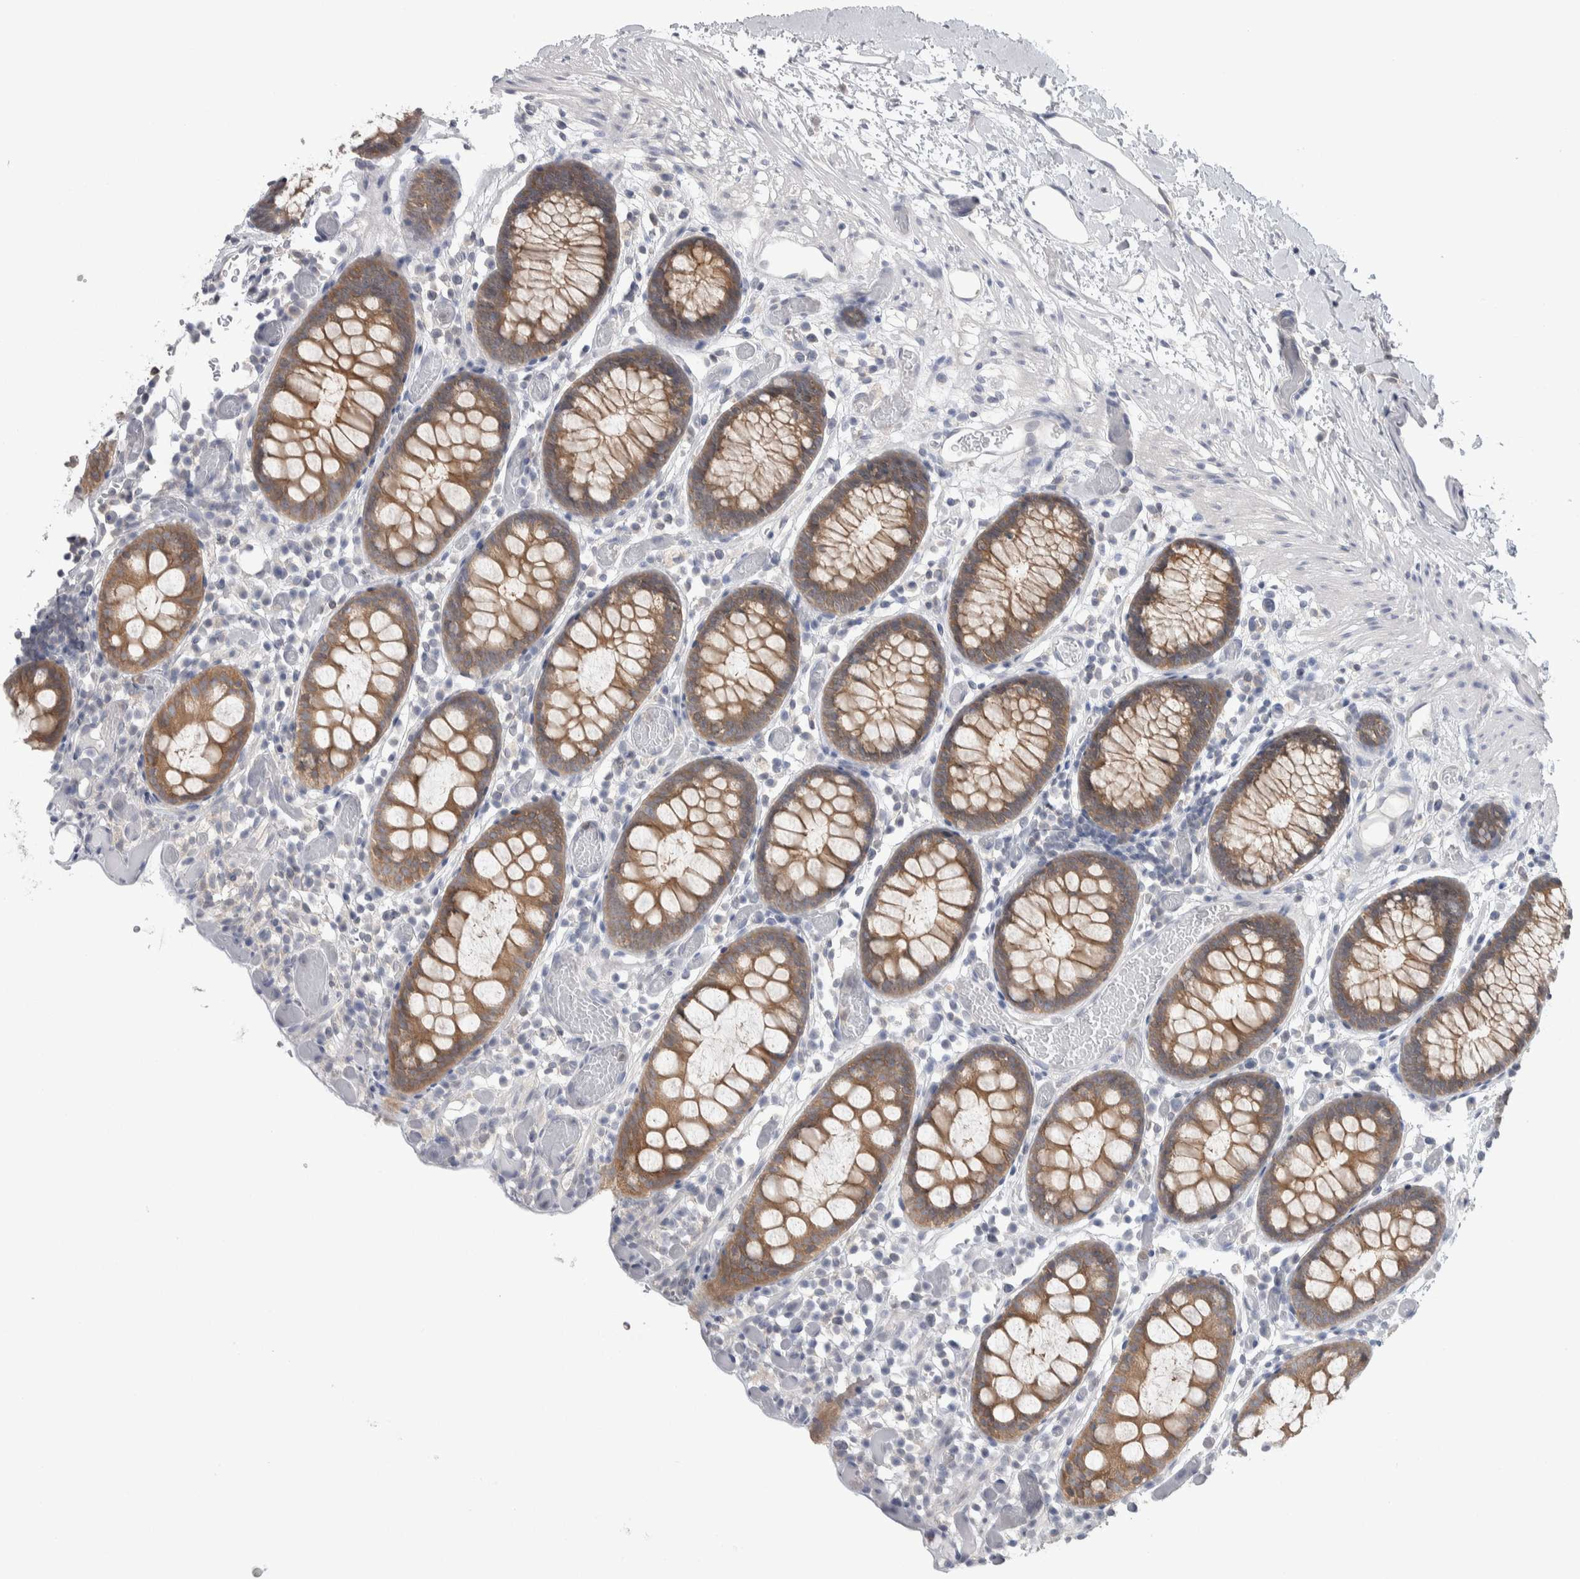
{"staining": {"intensity": "negative", "quantity": "none", "location": "none"}, "tissue": "colon", "cell_type": "Endothelial cells", "image_type": "normal", "snomed": [{"axis": "morphology", "description": "Normal tissue, NOS"}, {"axis": "topography", "description": "Colon"}], "caption": "There is no significant expression in endothelial cells of colon. (DAB immunohistochemistry, high magnification).", "gene": "HTATIP2", "patient": {"sex": "male", "age": 14}}